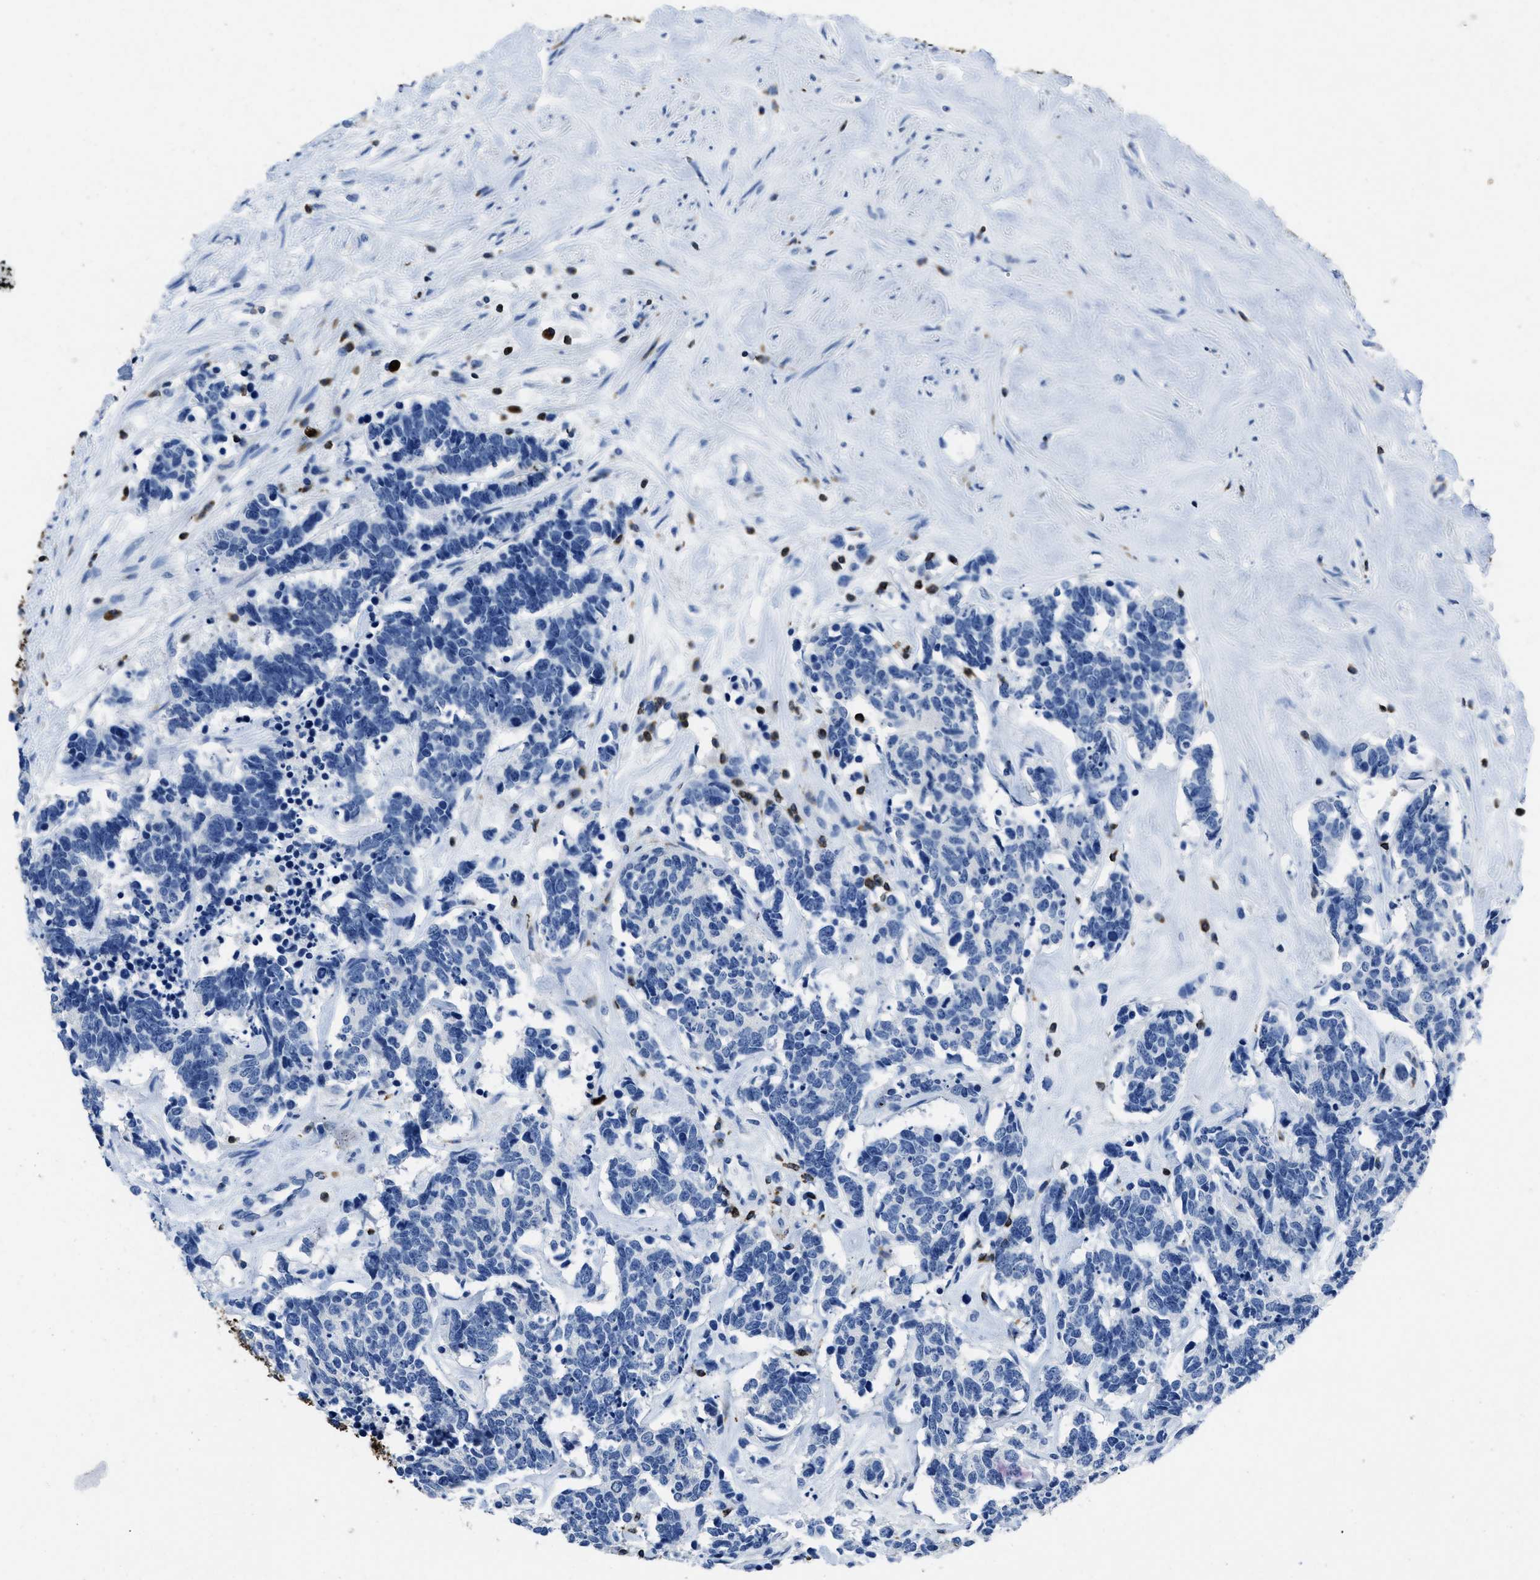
{"staining": {"intensity": "negative", "quantity": "none", "location": "none"}, "tissue": "carcinoid", "cell_type": "Tumor cells", "image_type": "cancer", "snomed": [{"axis": "morphology", "description": "Carcinoma, NOS"}, {"axis": "morphology", "description": "Carcinoid, malignant, NOS"}, {"axis": "topography", "description": "Urinary bladder"}], "caption": "Tumor cells show no significant protein positivity in carcinoid.", "gene": "ITGA3", "patient": {"sex": "male", "age": 57}}